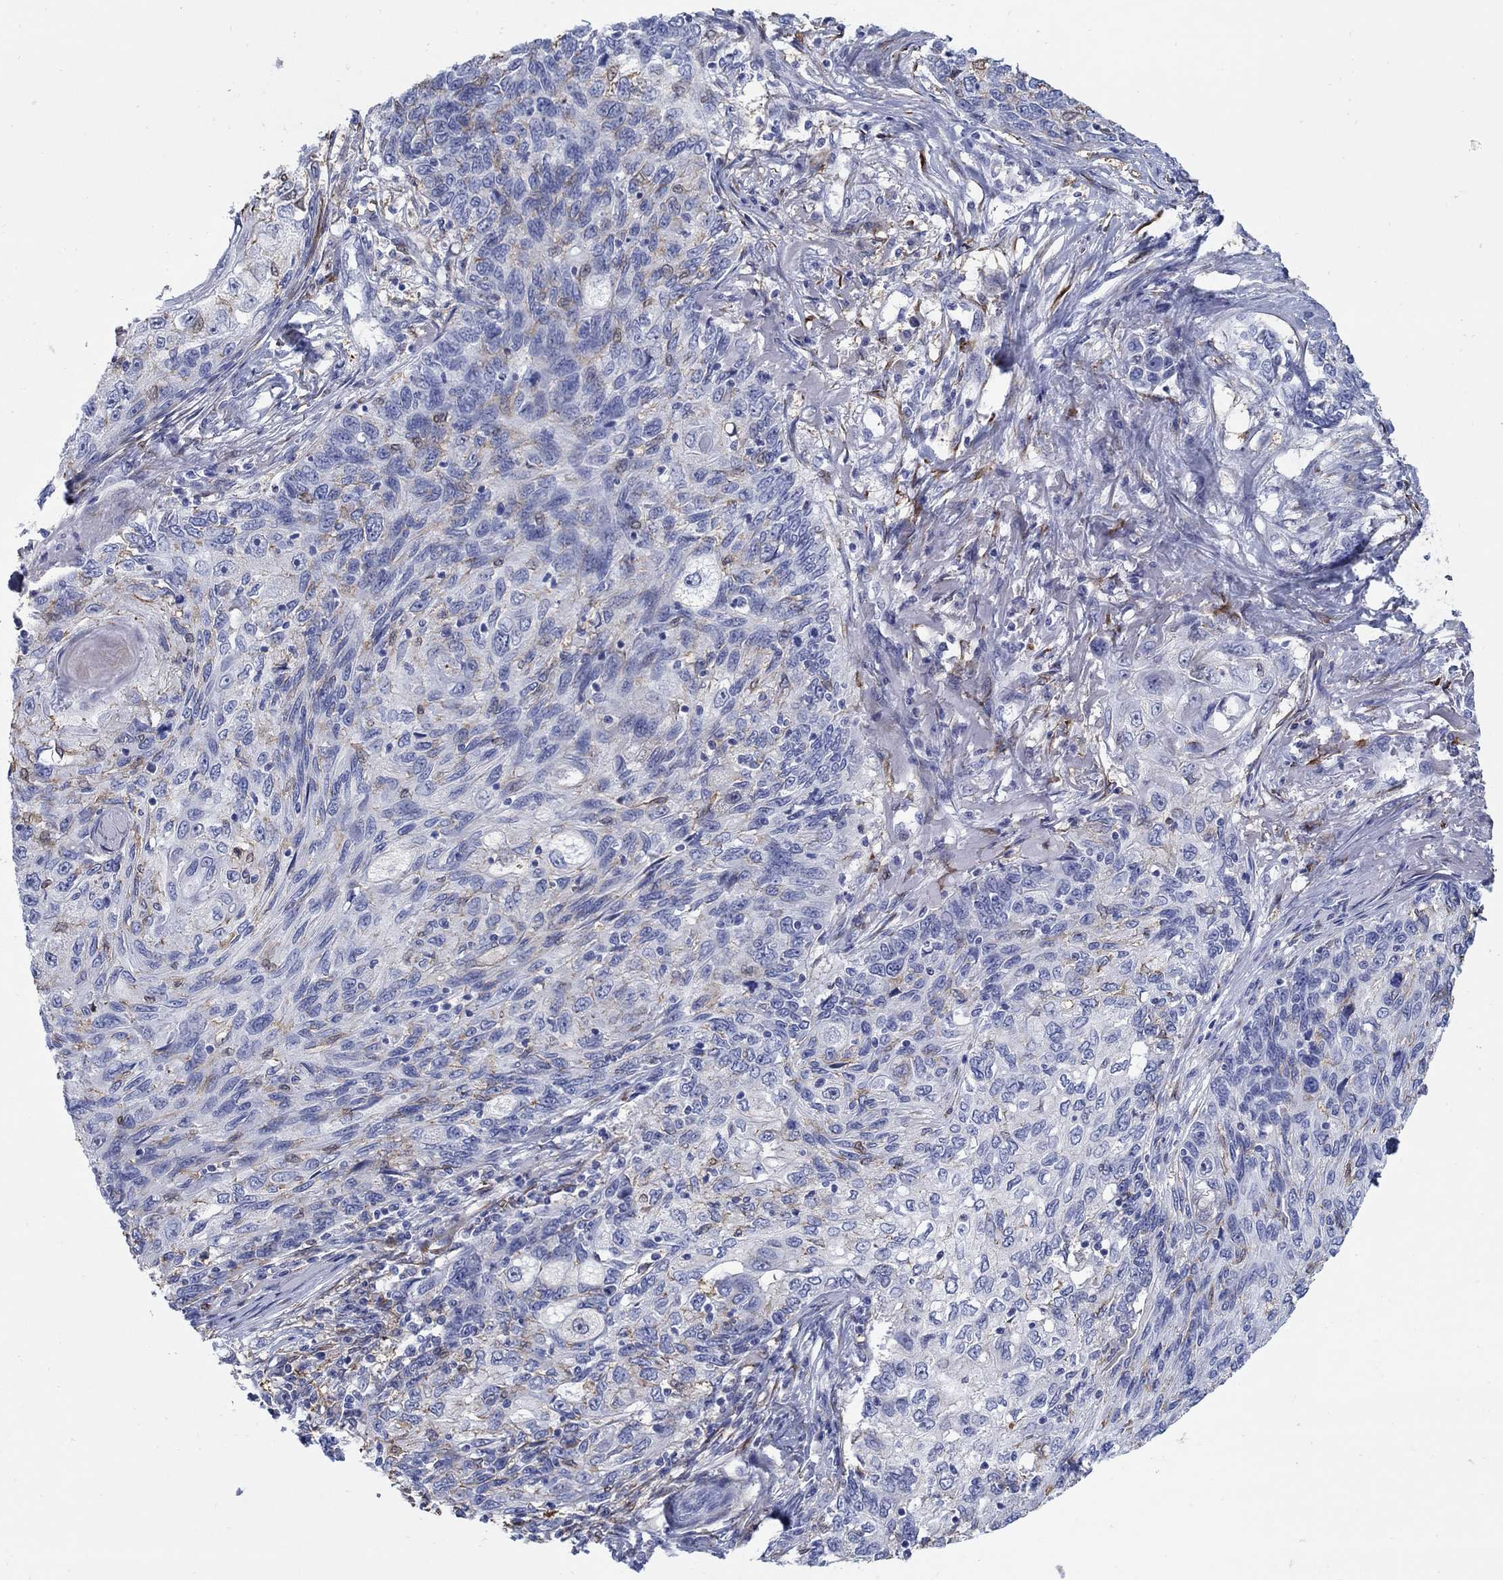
{"staining": {"intensity": "negative", "quantity": "none", "location": "none"}, "tissue": "skin cancer", "cell_type": "Tumor cells", "image_type": "cancer", "snomed": [{"axis": "morphology", "description": "Squamous cell carcinoma, NOS"}, {"axis": "topography", "description": "Skin"}], "caption": "IHC image of neoplastic tissue: squamous cell carcinoma (skin) stained with DAB exhibits no significant protein positivity in tumor cells.", "gene": "REEP2", "patient": {"sex": "male", "age": 92}}